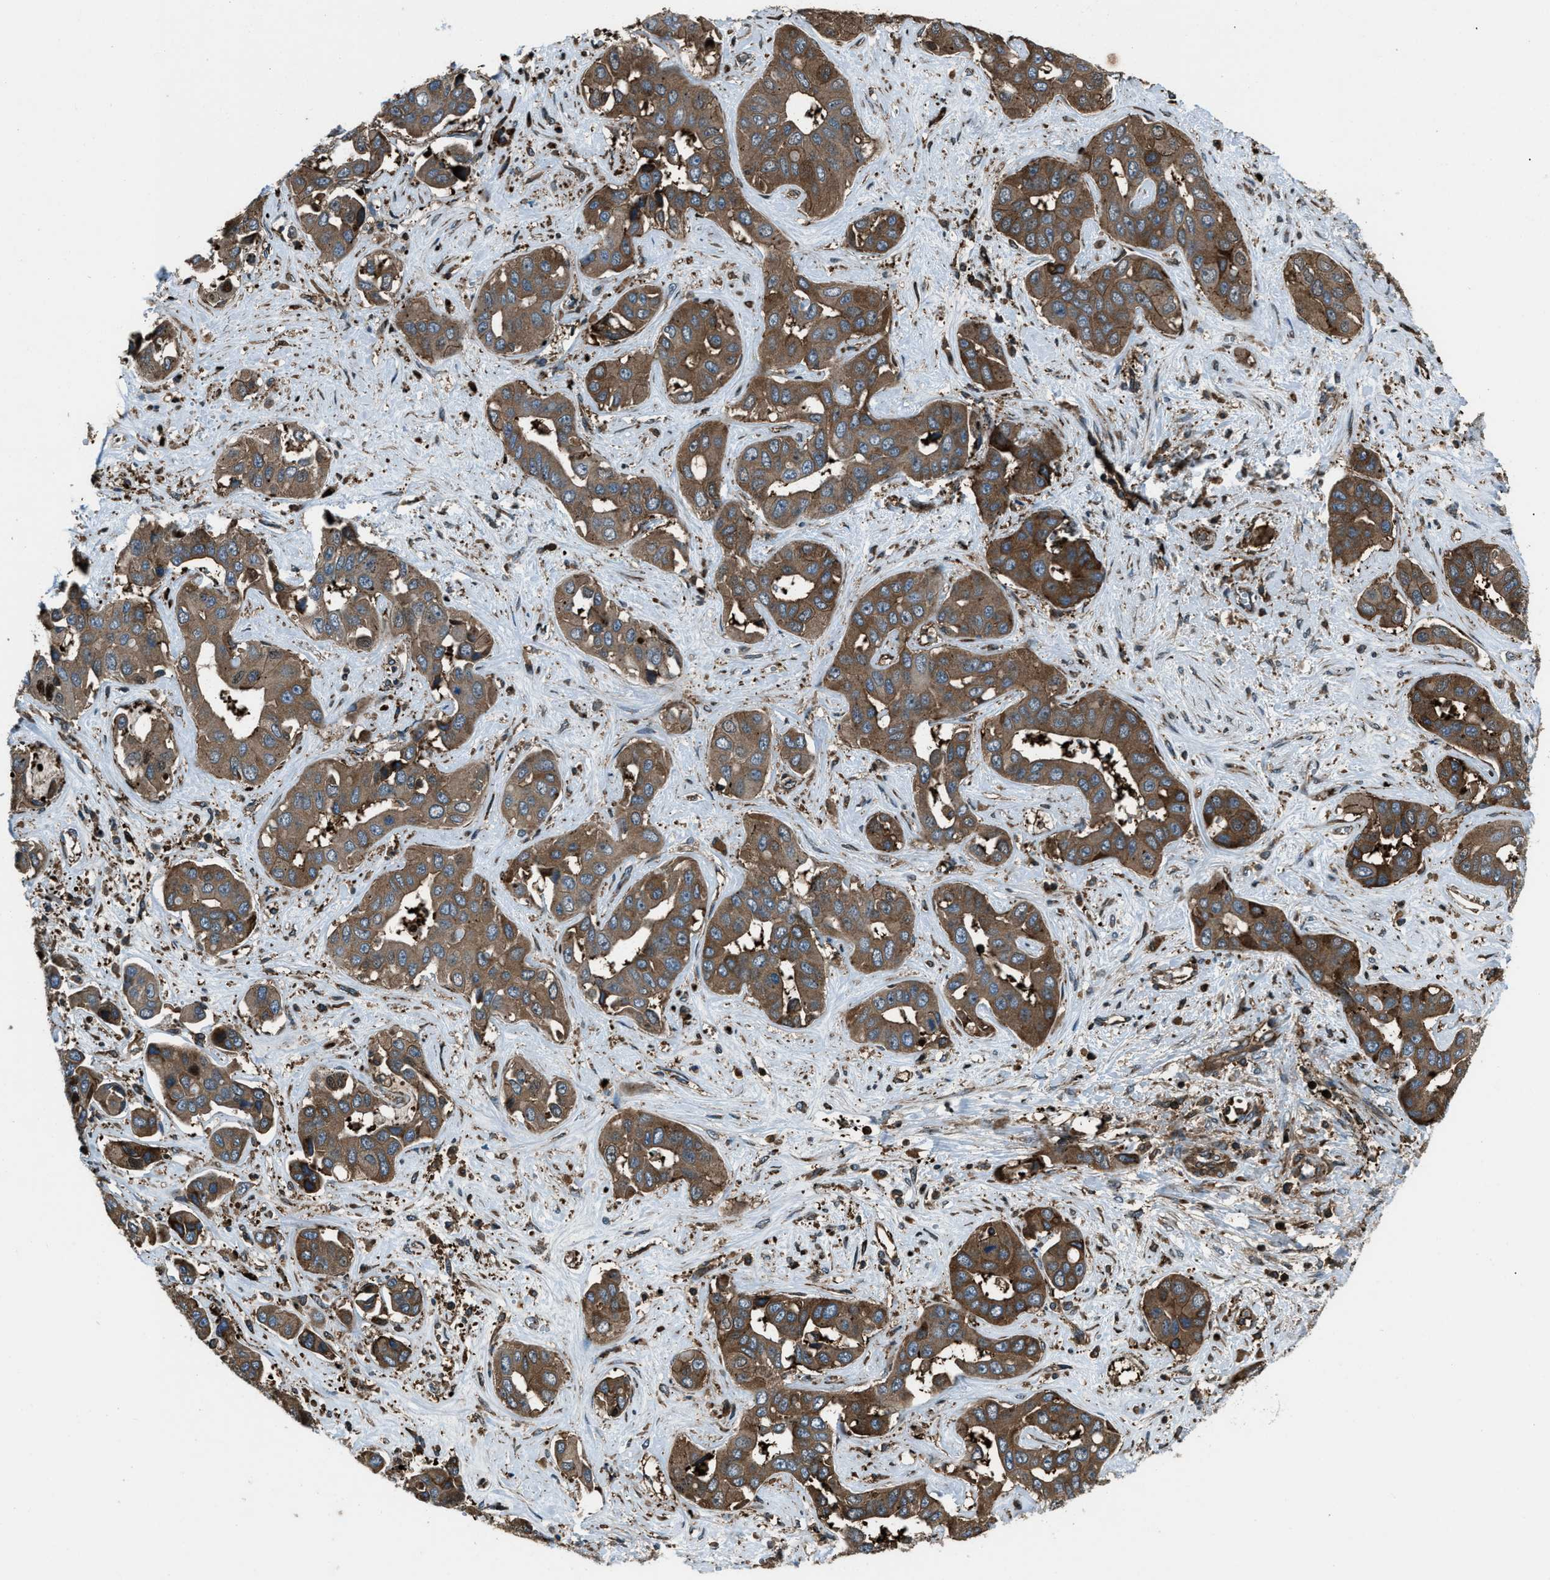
{"staining": {"intensity": "moderate", "quantity": ">75%", "location": "cytoplasmic/membranous"}, "tissue": "liver cancer", "cell_type": "Tumor cells", "image_type": "cancer", "snomed": [{"axis": "morphology", "description": "Cholangiocarcinoma"}, {"axis": "topography", "description": "Liver"}], "caption": "Protein expression by IHC displays moderate cytoplasmic/membranous positivity in approximately >75% of tumor cells in liver cancer (cholangiocarcinoma). (brown staining indicates protein expression, while blue staining denotes nuclei).", "gene": "SNX30", "patient": {"sex": "female", "age": 52}}